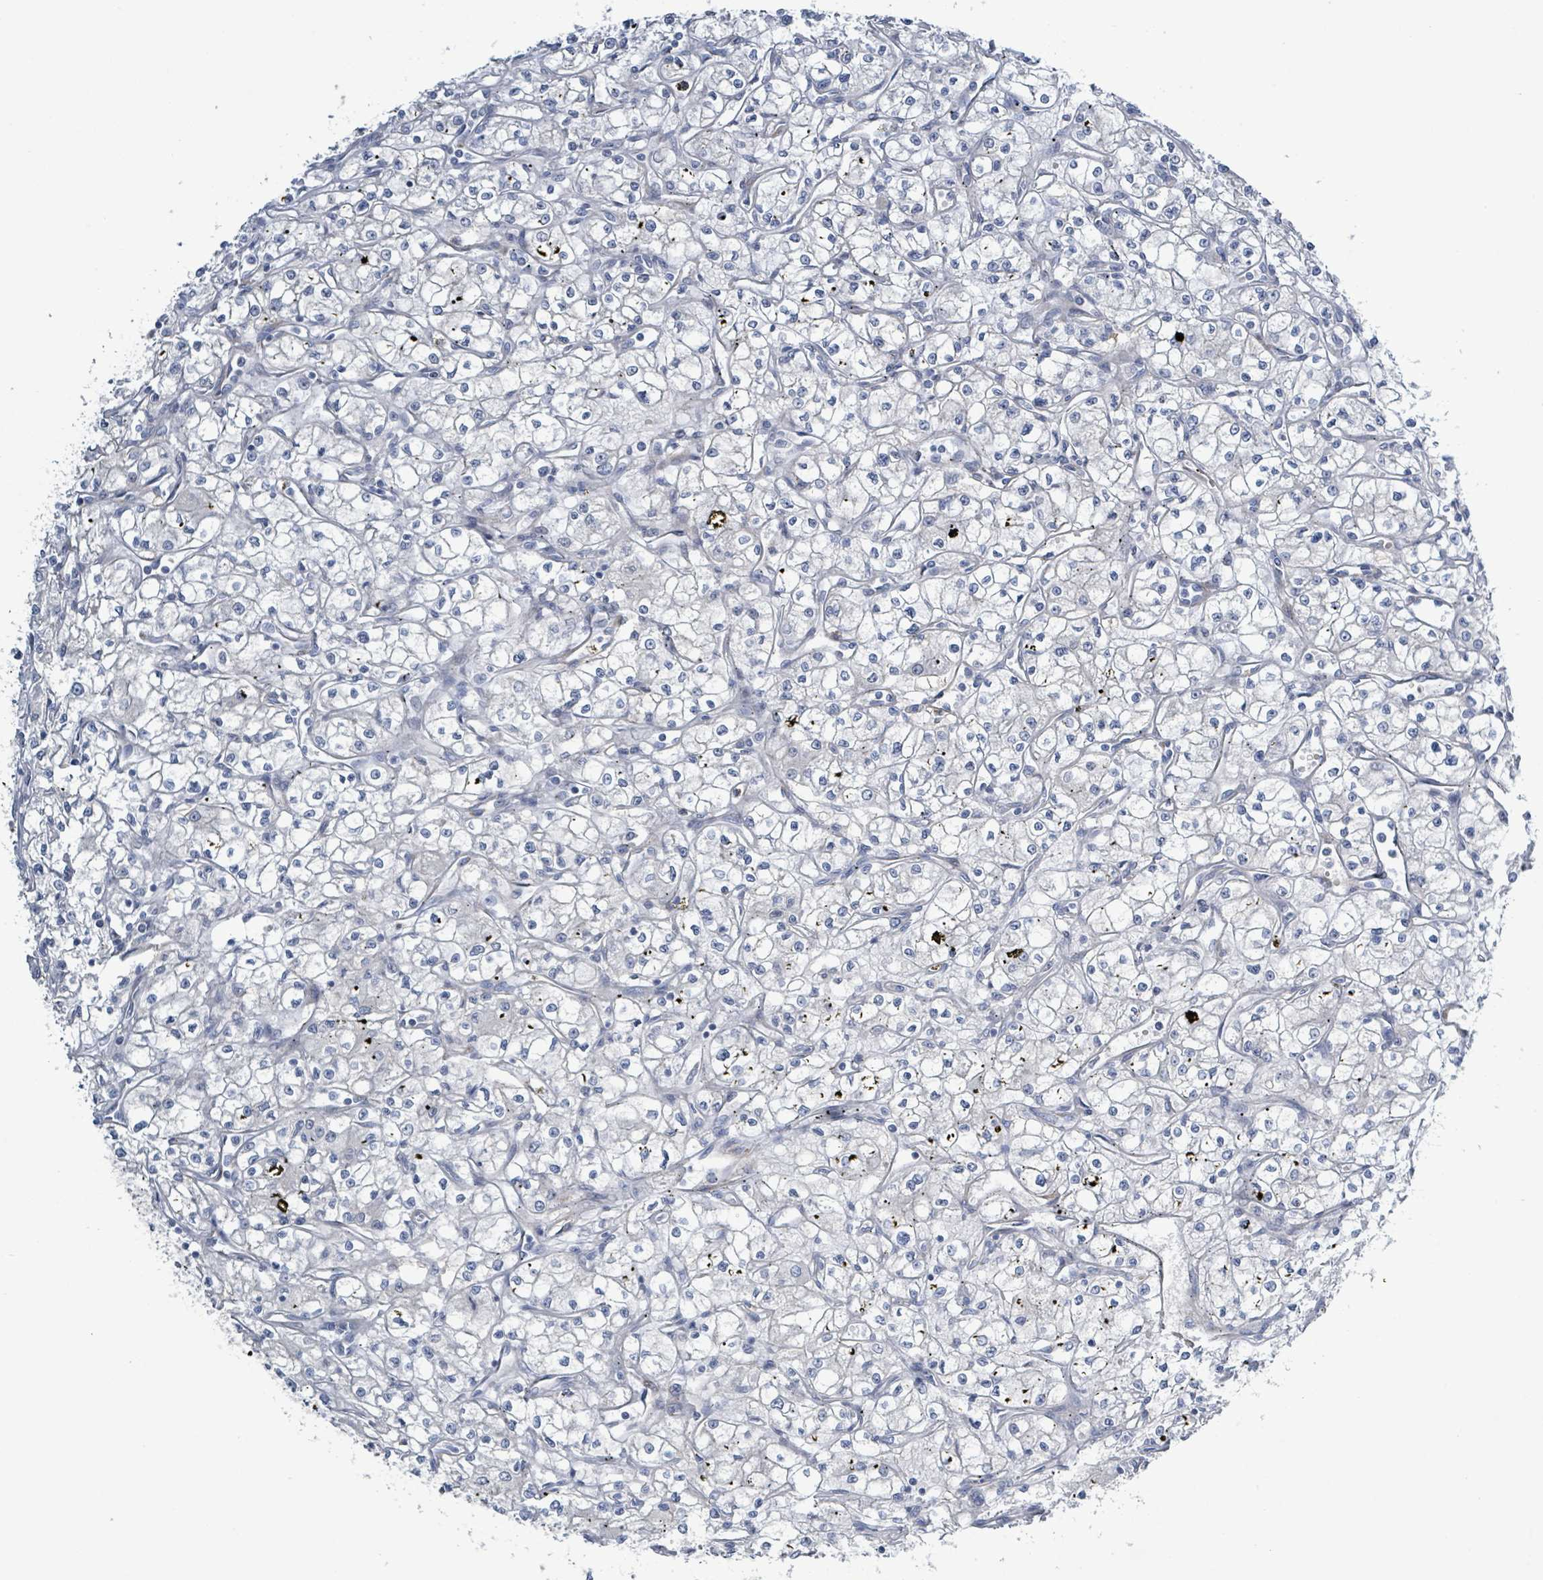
{"staining": {"intensity": "negative", "quantity": "none", "location": "none"}, "tissue": "renal cancer", "cell_type": "Tumor cells", "image_type": "cancer", "snomed": [{"axis": "morphology", "description": "Adenocarcinoma, NOS"}, {"axis": "topography", "description": "Kidney"}], "caption": "Micrograph shows no protein expression in tumor cells of renal cancer (adenocarcinoma) tissue.", "gene": "DMRTC1B", "patient": {"sex": "male", "age": 59}}